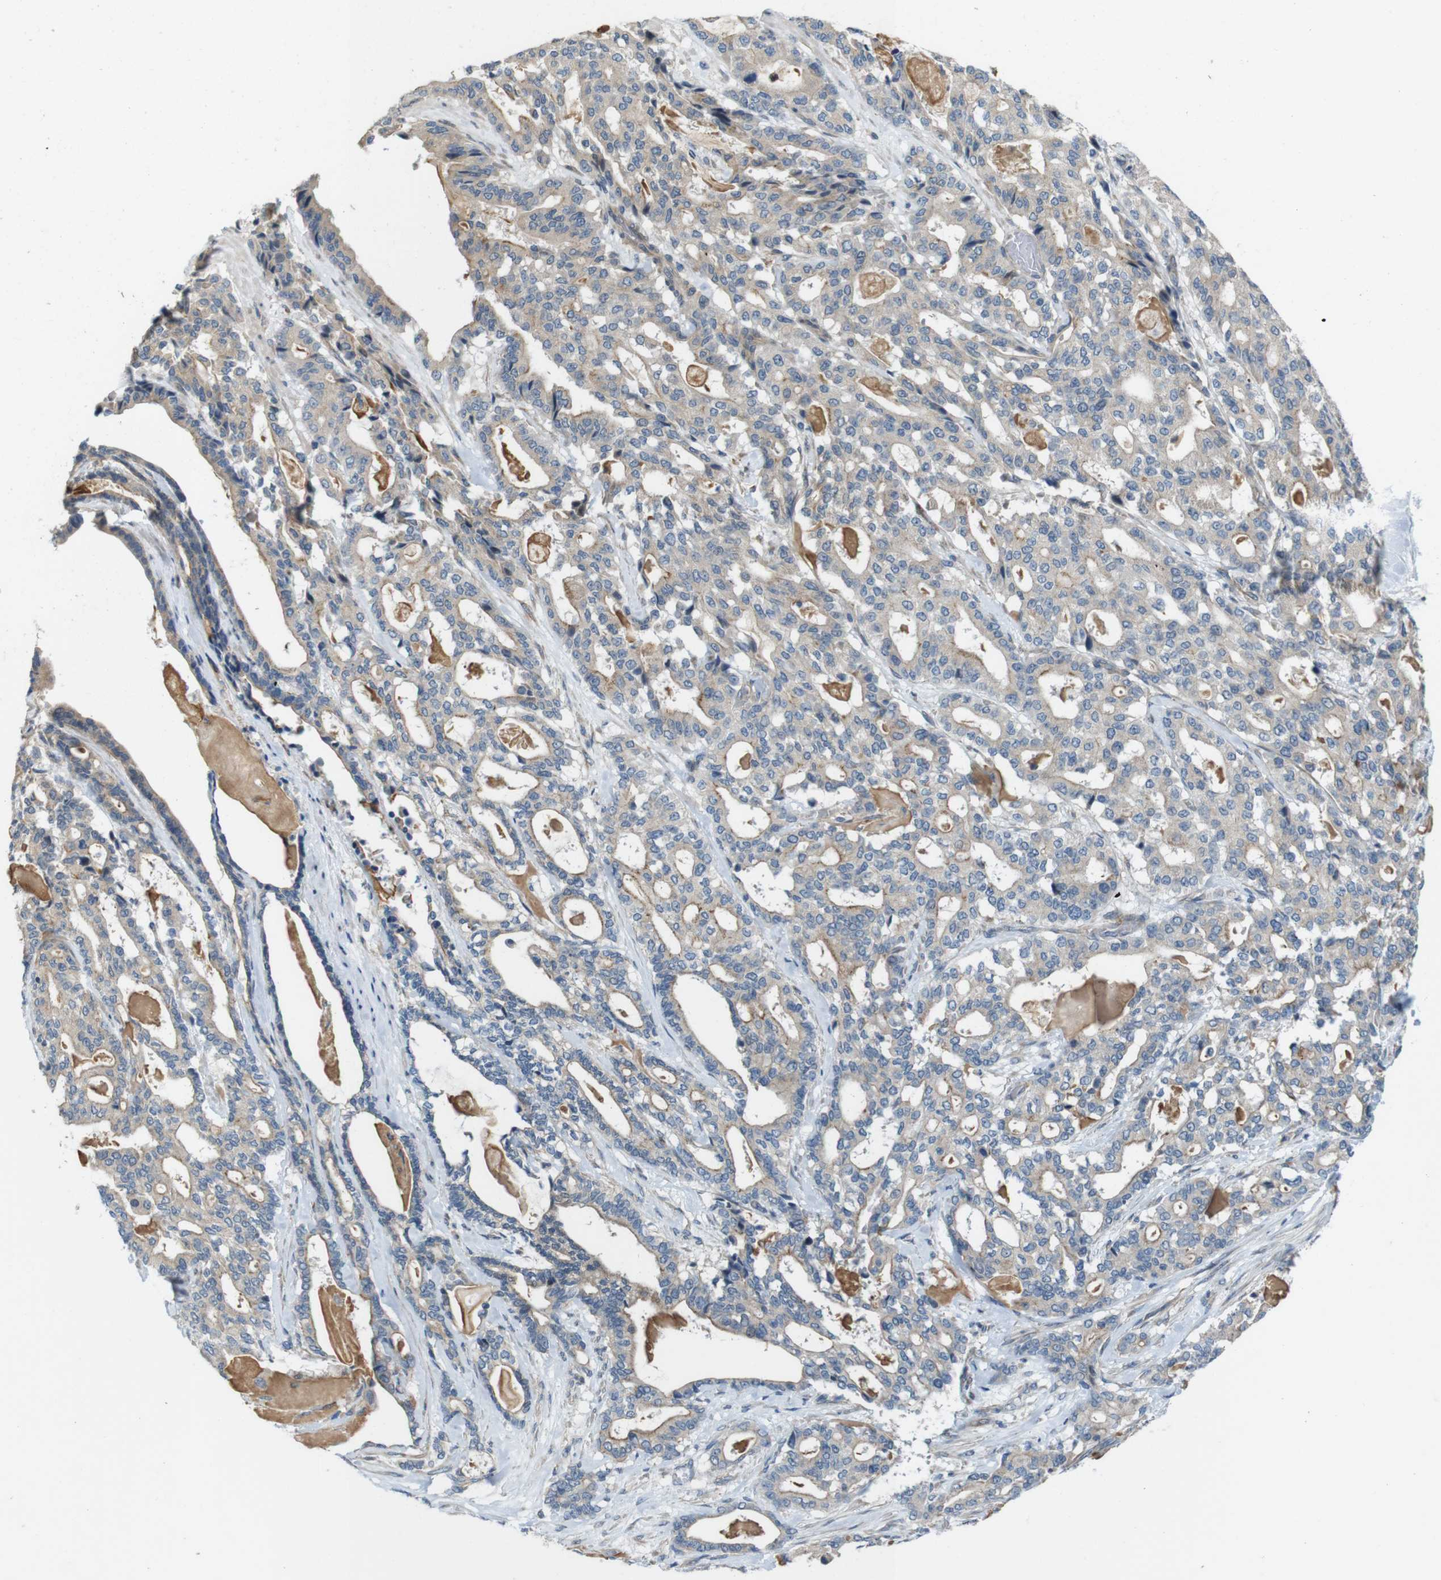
{"staining": {"intensity": "weak", "quantity": ">75%", "location": "cytoplasmic/membranous"}, "tissue": "pancreatic cancer", "cell_type": "Tumor cells", "image_type": "cancer", "snomed": [{"axis": "morphology", "description": "Adenocarcinoma, NOS"}, {"axis": "topography", "description": "Pancreas"}], "caption": "Immunohistochemical staining of human adenocarcinoma (pancreatic) shows weak cytoplasmic/membranous protein staining in about >75% of tumor cells. Immunohistochemistry (ihc) stains the protein of interest in brown and the nuclei are stained blue.", "gene": "SKI", "patient": {"sex": "male", "age": 63}}